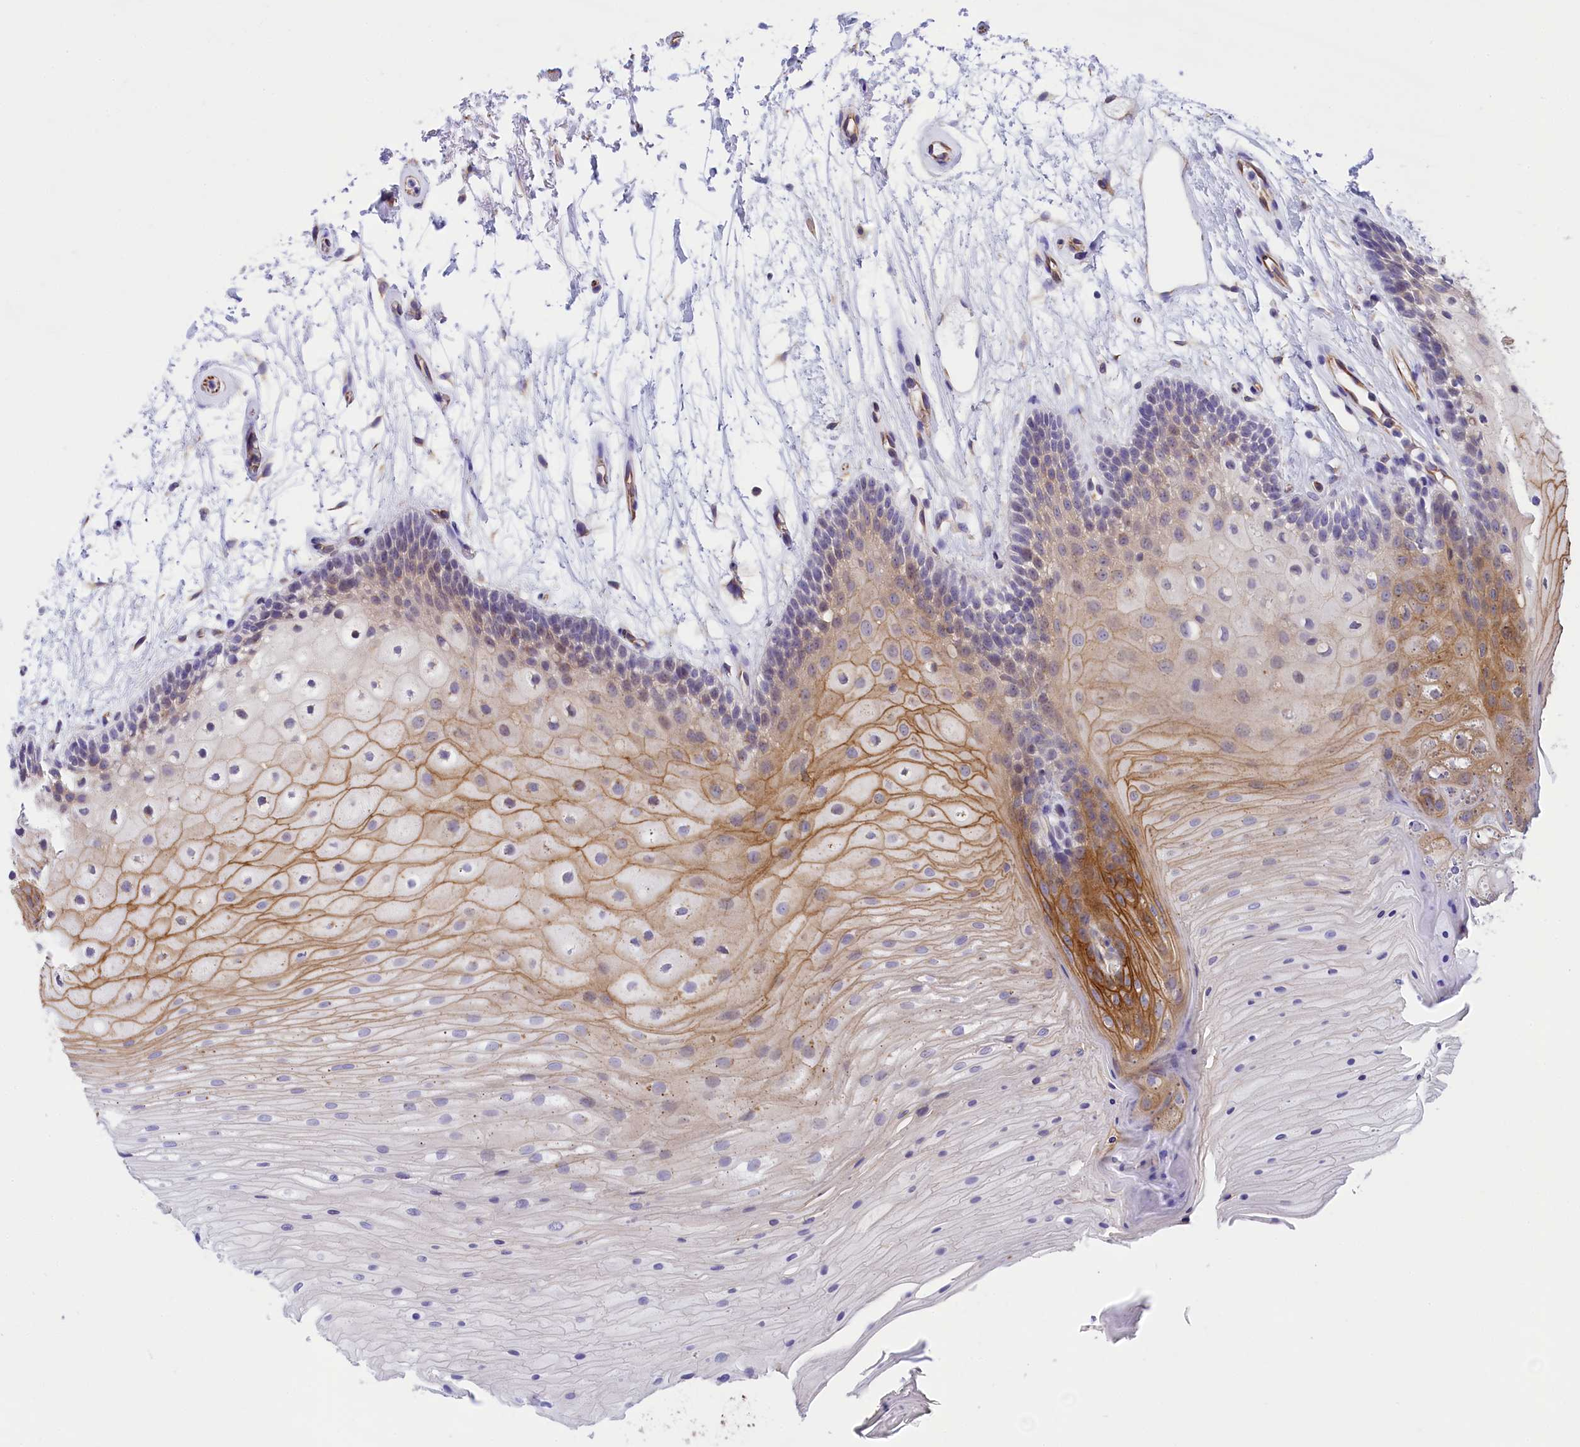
{"staining": {"intensity": "moderate", "quantity": "25%-75%", "location": "cytoplasmic/membranous"}, "tissue": "oral mucosa", "cell_type": "Squamous epithelial cells", "image_type": "normal", "snomed": [{"axis": "morphology", "description": "Normal tissue, NOS"}, {"axis": "topography", "description": "Oral tissue"}], "caption": "Oral mucosa stained for a protein displays moderate cytoplasmic/membranous positivity in squamous epithelial cells. (brown staining indicates protein expression, while blue staining denotes nuclei).", "gene": "TACSTD2", "patient": {"sex": "female", "age": 80}}